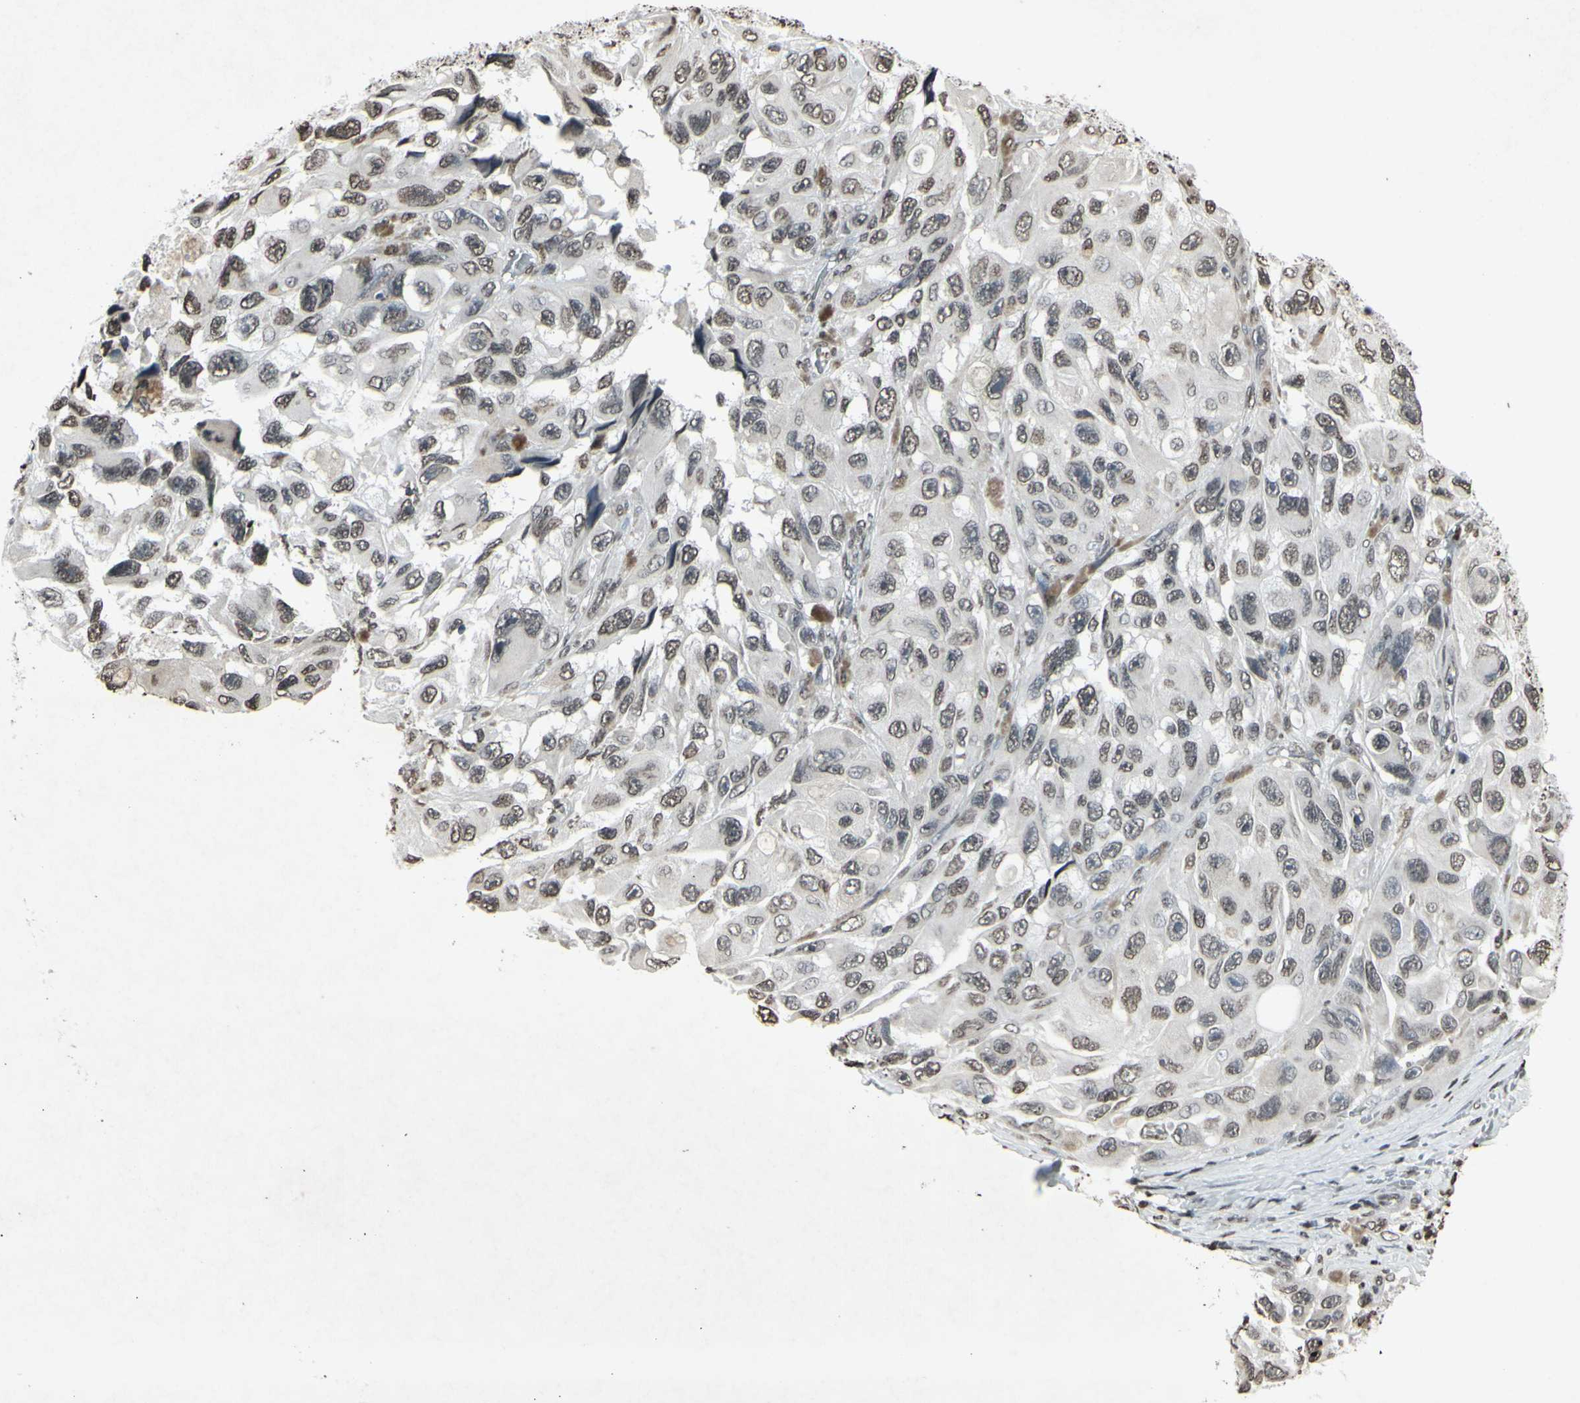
{"staining": {"intensity": "weak", "quantity": "25%-75%", "location": "cytoplasmic/membranous,nuclear"}, "tissue": "melanoma", "cell_type": "Tumor cells", "image_type": "cancer", "snomed": [{"axis": "morphology", "description": "Malignant melanoma, NOS"}, {"axis": "topography", "description": "Skin"}], "caption": "There is low levels of weak cytoplasmic/membranous and nuclear staining in tumor cells of malignant melanoma, as demonstrated by immunohistochemical staining (brown color).", "gene": "CD79B", "patient": {"sex": "female", "age": 73}}